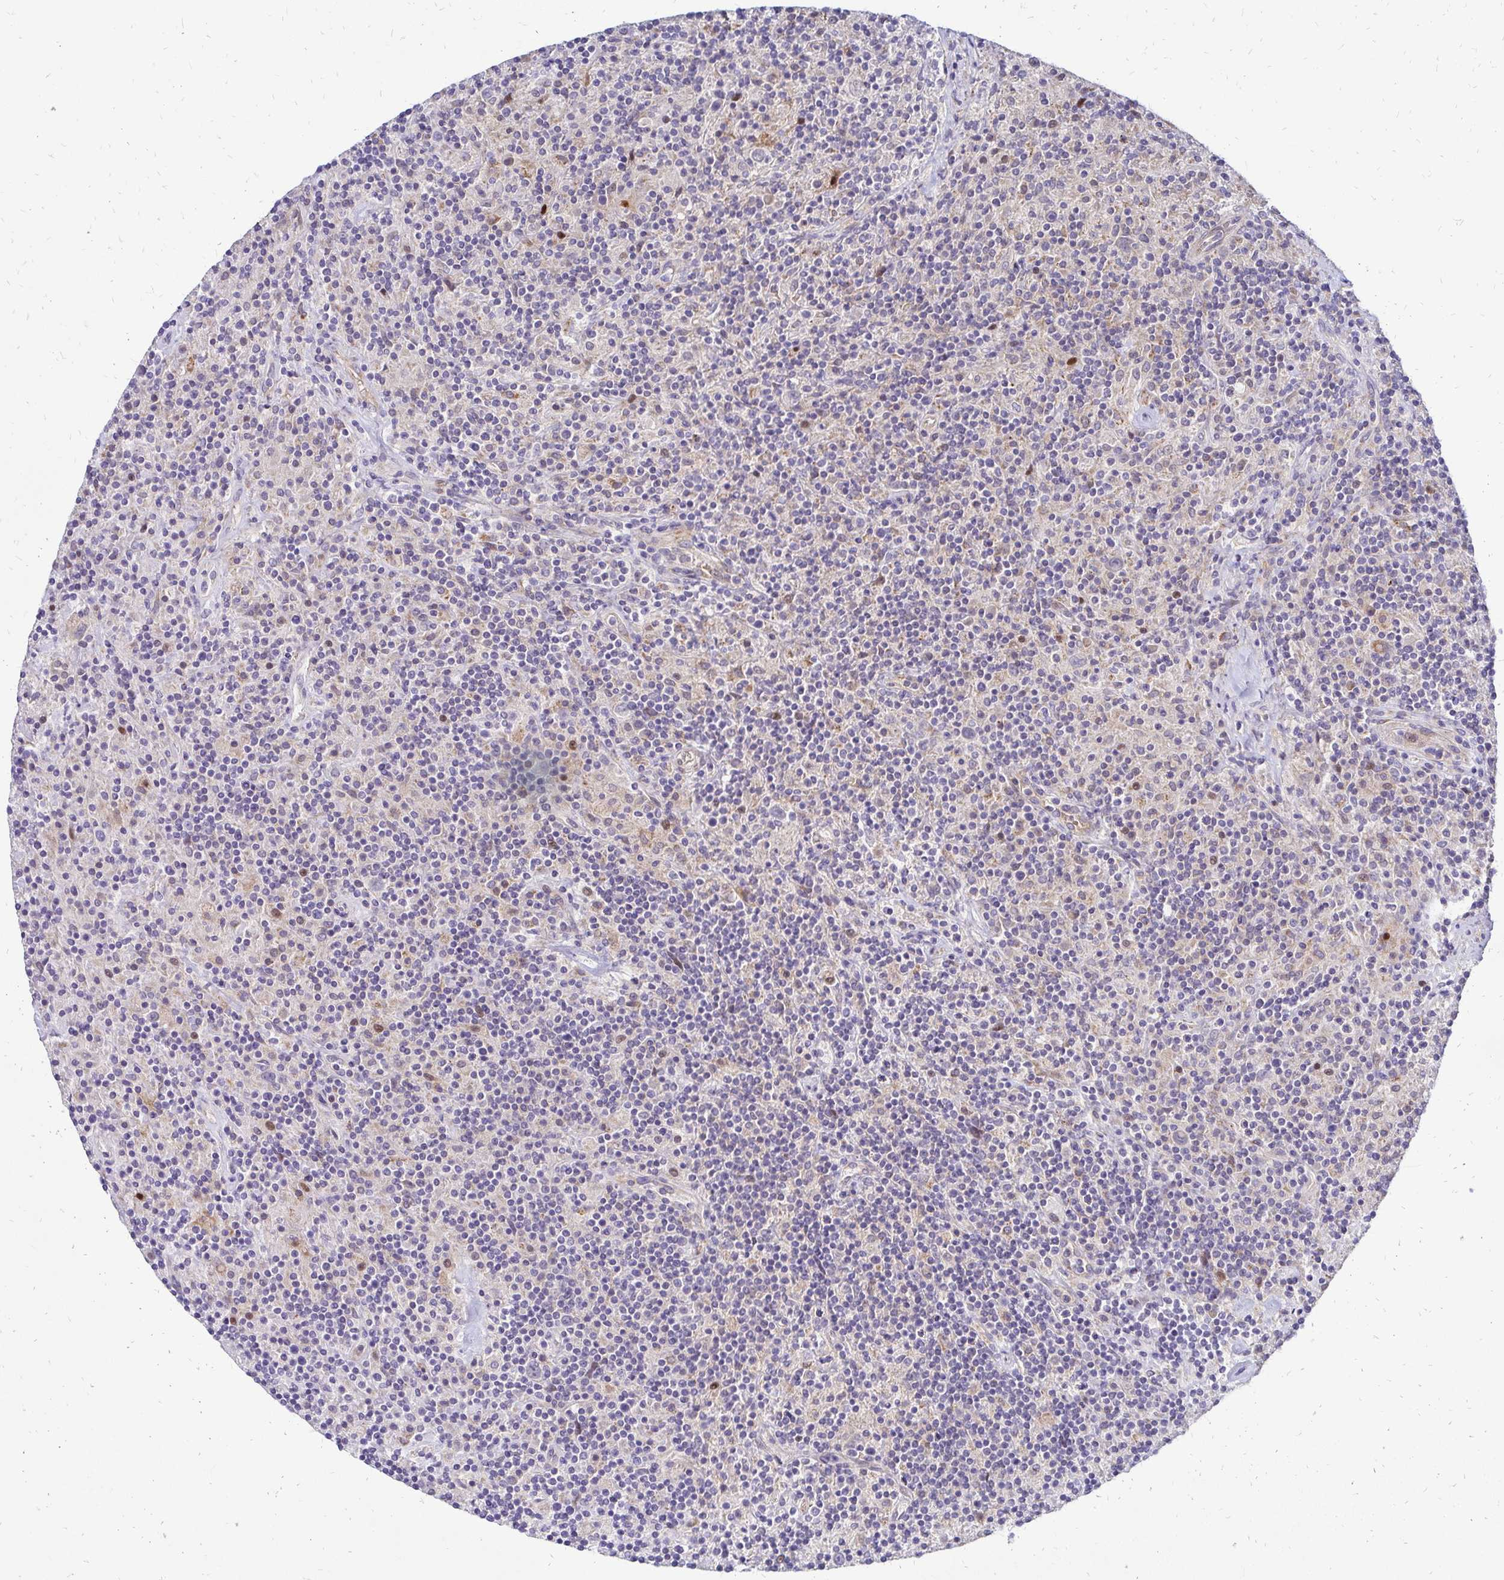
{"staining": {"intensity": "negative", "quantity": "none", "location": "none"}, "tissue": "lymphoma", "cell_type": "Tumor cells", "image_type": "cancer", "snomed": [{"axis": "morphology", "description": "Hodgkin's disease, NOS"}, {"axis": "topography", "description": "Lymph node"}], "caption": "Immunohistochemistry (IHC) micrograph of human lymphoma stained for a protein (brown), which reveals no expression in tumor cells. (DAB immunohistochemistry (IHC) visualized using brightfield microscopy, high magnification).", "gene": "IDUA", "patient": {"sex": "male", "age": 70}}